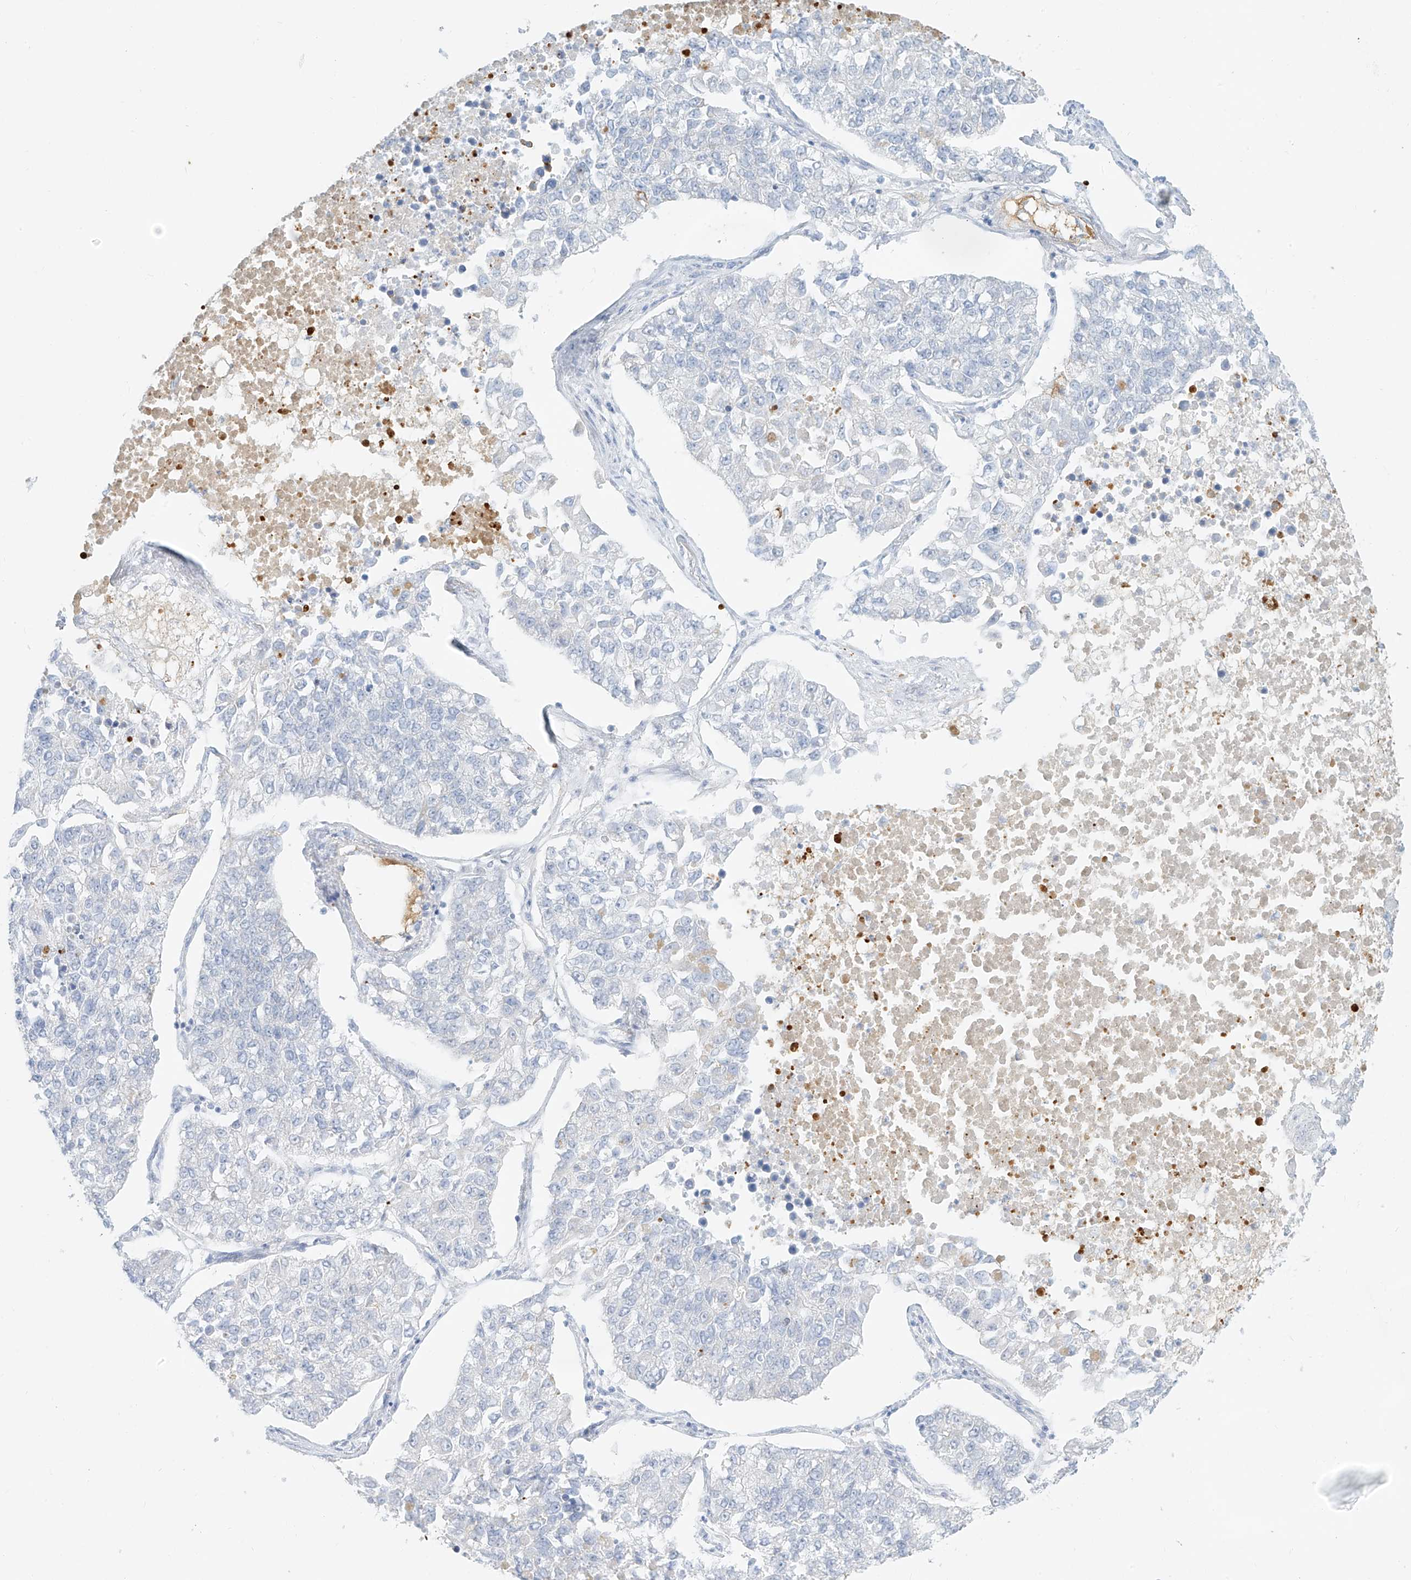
{"staining": {"intensity": "negative", "quantity": "none", "location": "none"}, "tissue": "lung cancer", "cell_type": "Tumor cells", "image_type": "cancer", "snomed": [{"axis": "morphology", "description": "Adenocarcinoma, NOS"}, {"axis": "topography", "description": "Lung"}], "caption": "Tumor cells show no significant protein positivity in lung cancer (adenocarcinoma).", "gene": "OCSTAMP", "patient": {"sex": "male", "age": 49}}